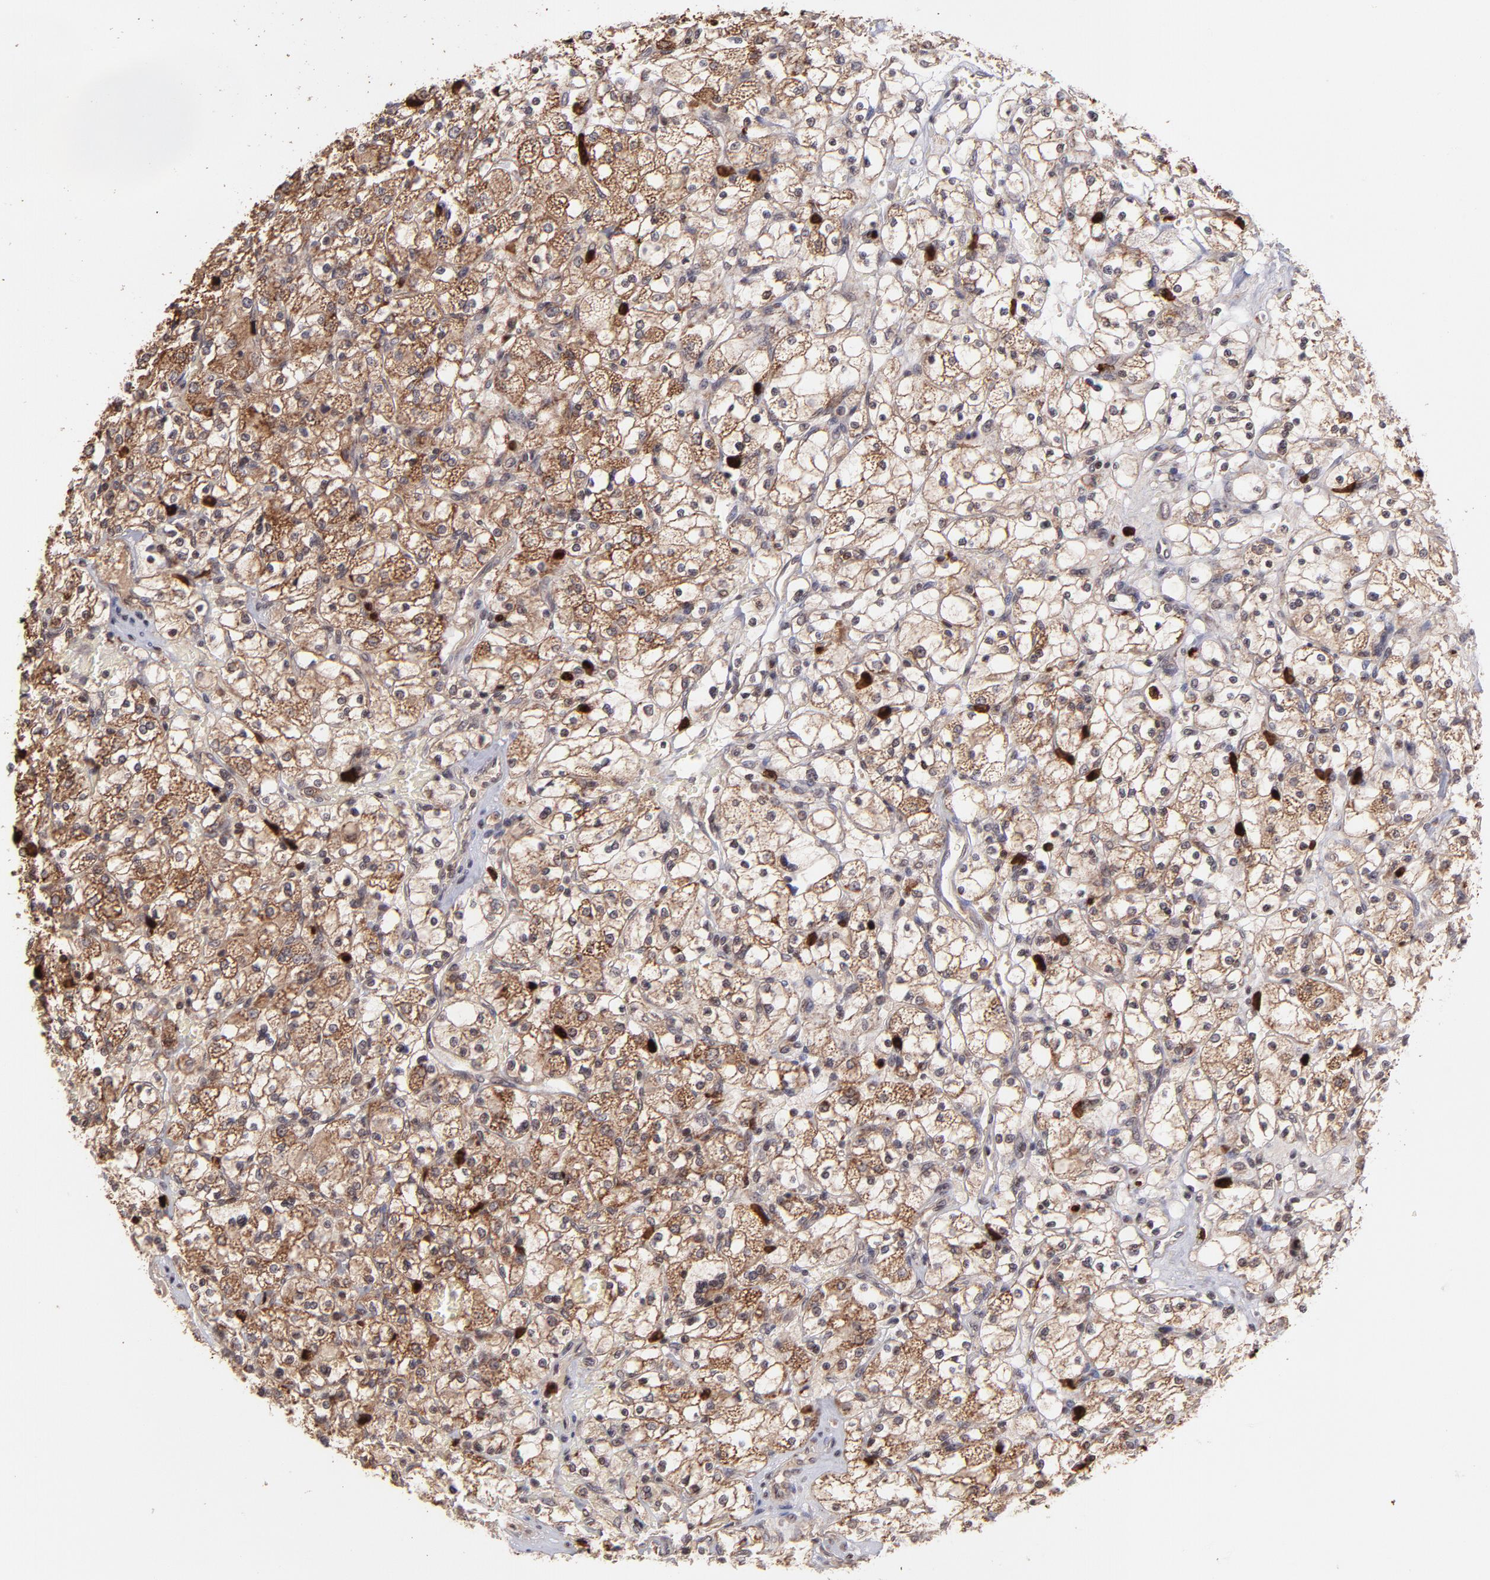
{"staining": {"intensity": "moderate", "quantity": ">75%", "location": "cytoplasmic/membranous,nuclear"}, "tissue": "renal cancer", "cell_type": "Tumor cells", "image_type": "cancer", "snomed": [{"axis": "morphology", "description": "Adenocarcinoma, NOS"}, {"axis": "topography", "description": "Kidney"}], "caption": "Brown immunohistochemical staining in renal cancer (adenocarcinoma) demonstrates moderate cytoplasmic/membranous and nuclear positivity in approximately >75% of tumor cells. (DAB IHC, brown staining for protein, blue staining for nuclei).", "gene": "ZFX", "patient": {"sex": "female", "age": 83}}